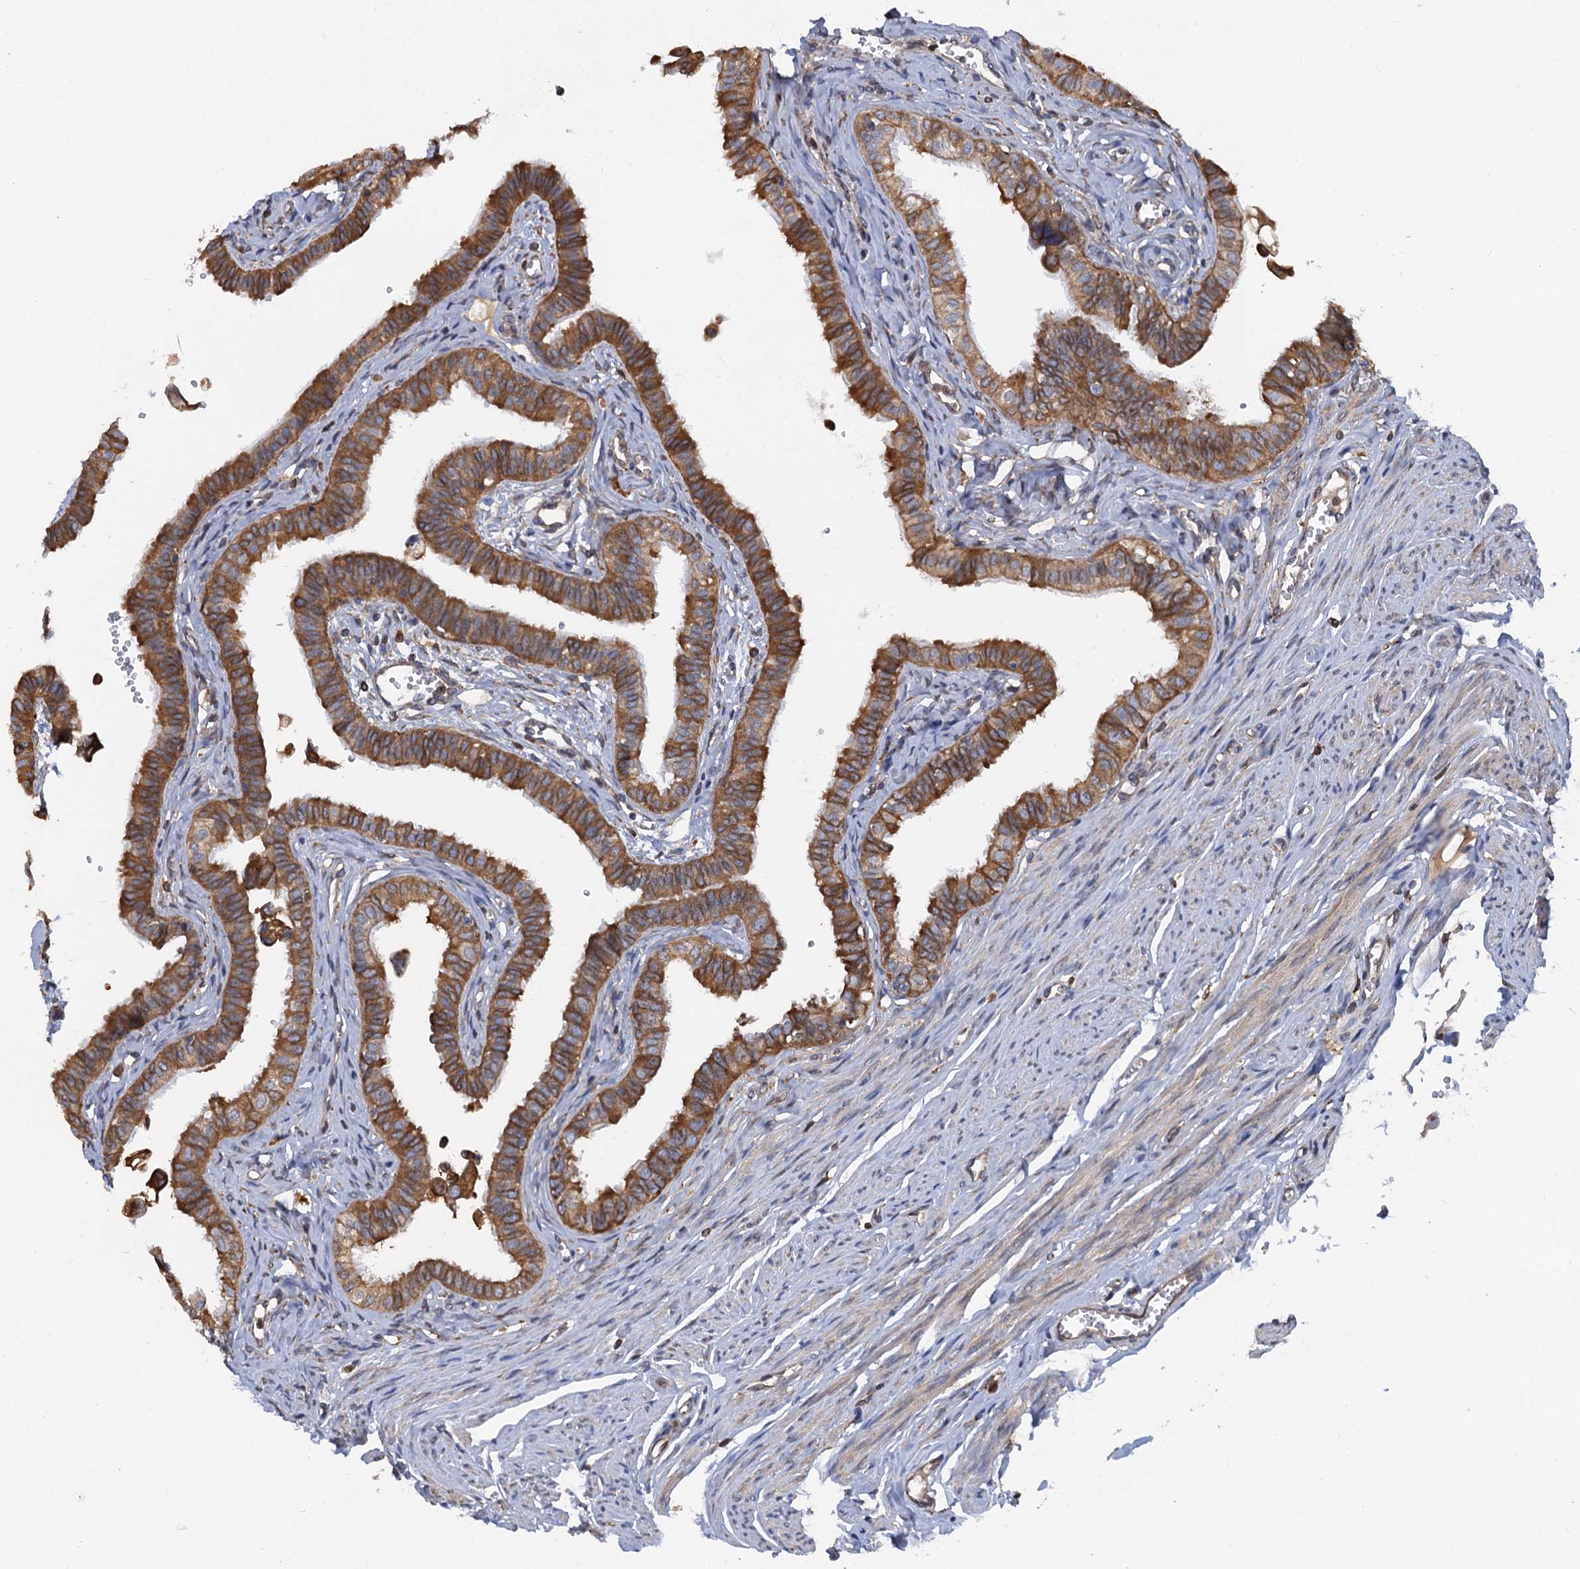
{"staining": {"intensity": "moderate", "quantity": ">75%", "location": "cytoplasmic/membranous"}, "tissue": "fallopian tube", "cell_type": "Glandular cells", "image_type": "normal", "snomed": [{"axis": "morphology", "description": "Normal tissue, NOS"}, {"axis": "morphology", "description": "Carcinoma, NOS"}, {"axis": "topography", "description": "Fallopian tube"}, {"axis": "topography", "description": "Ovary"}], "caption": "Immunohistochemical staining of benign fallopian tube exhibits medium levels of moderate cytoplasmic/membranous staining in about >75% of glandular cells.", "gene": "ARMC5", "patient": {"sex": "female", "age": 59}}